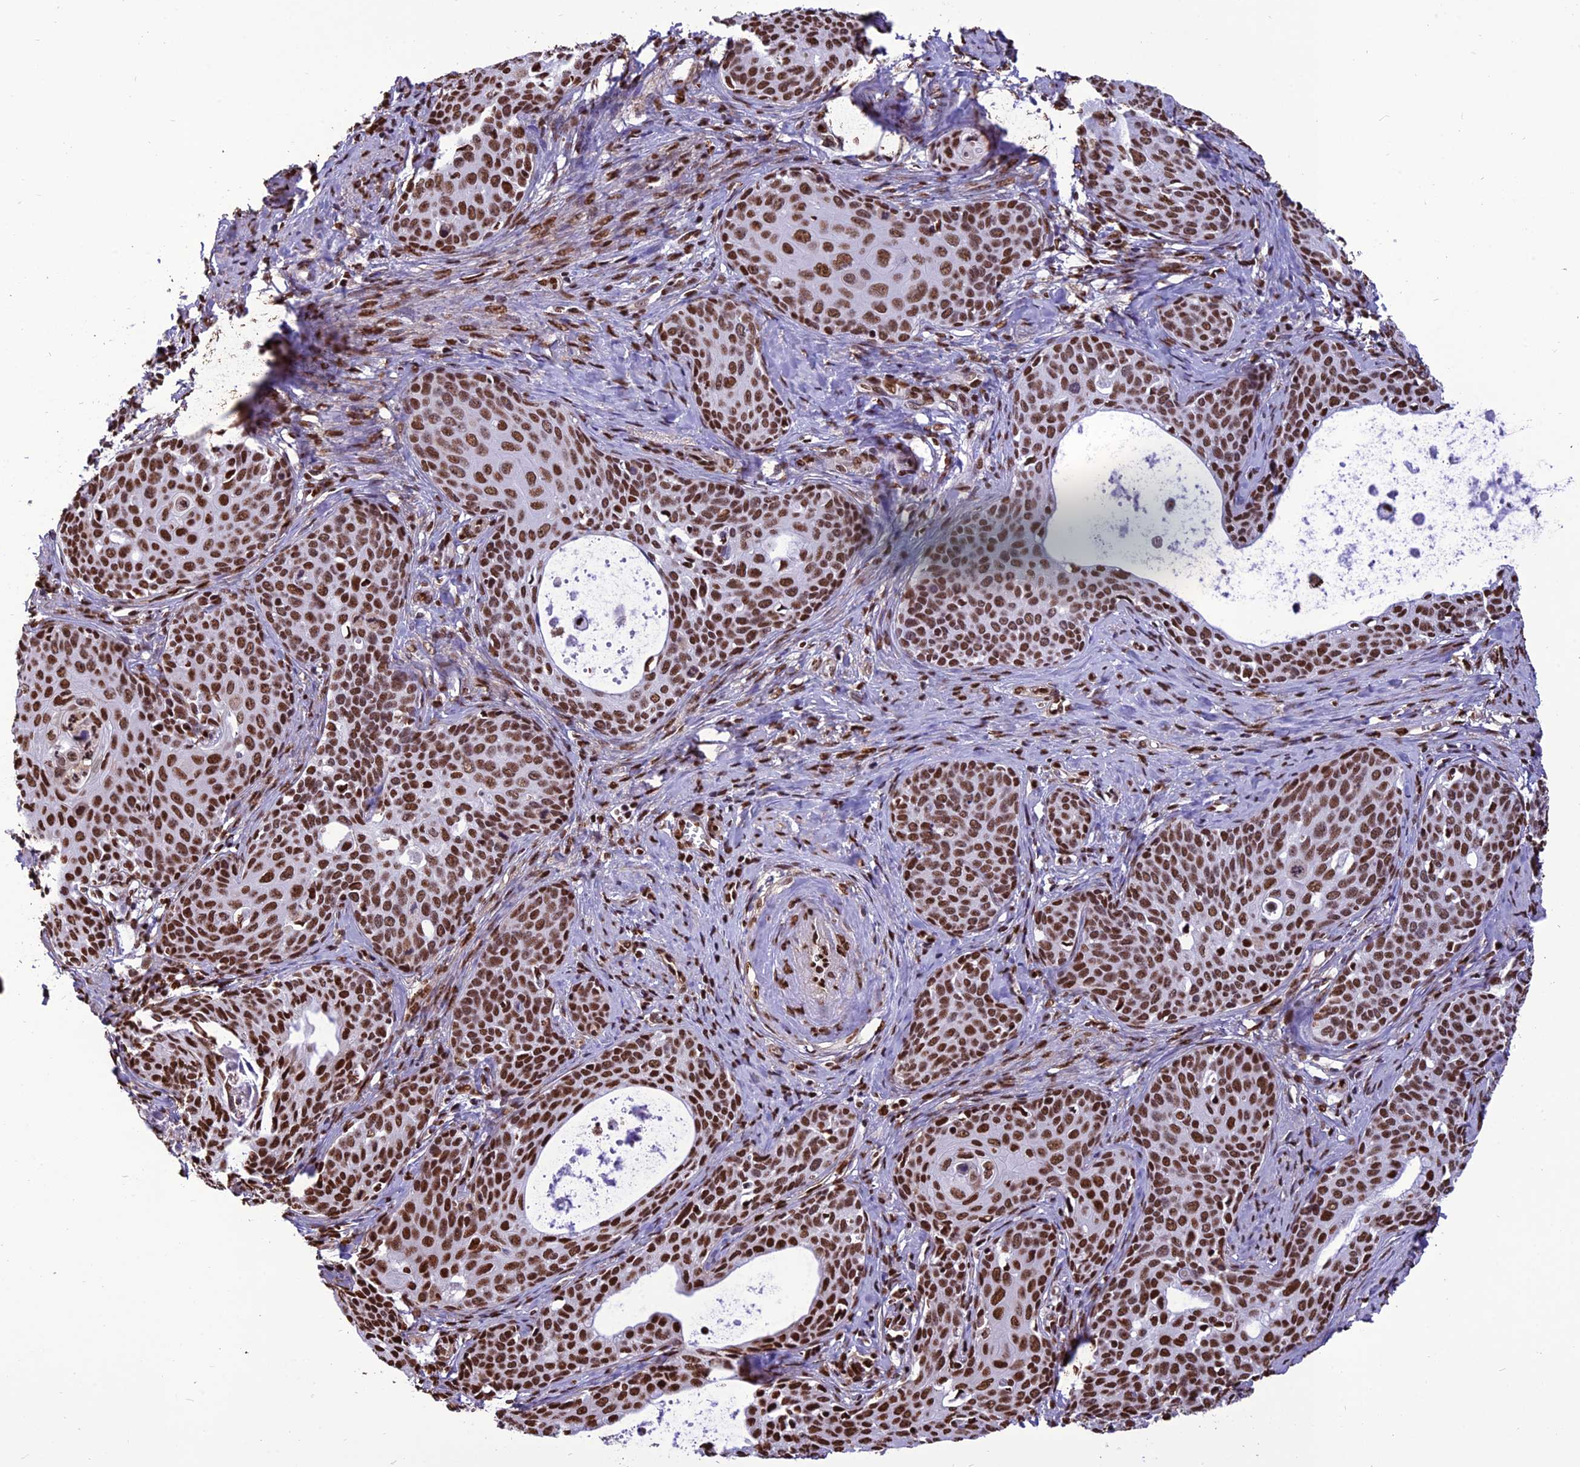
{"staining": {"intensity": "strong", "quantity": ">75%", "location": "nuclear"}, "tissue": "cervical cancer", "cell_type": "Tumor cells", "image_type": "cancer", "snomed": [{"axis": "morphology", "description": "Squamous cell carcinoma, NOS"}, {"axis": "topography", "description": "Cervix"}], "caption": "This is an image of immunohistochemistry staining of squamous cell carcinoma (cervical), which shows strong staining in the nuclear of tumor cells.", "gene": "INO80E", "patient": {"sex": "female", "age": 52}}